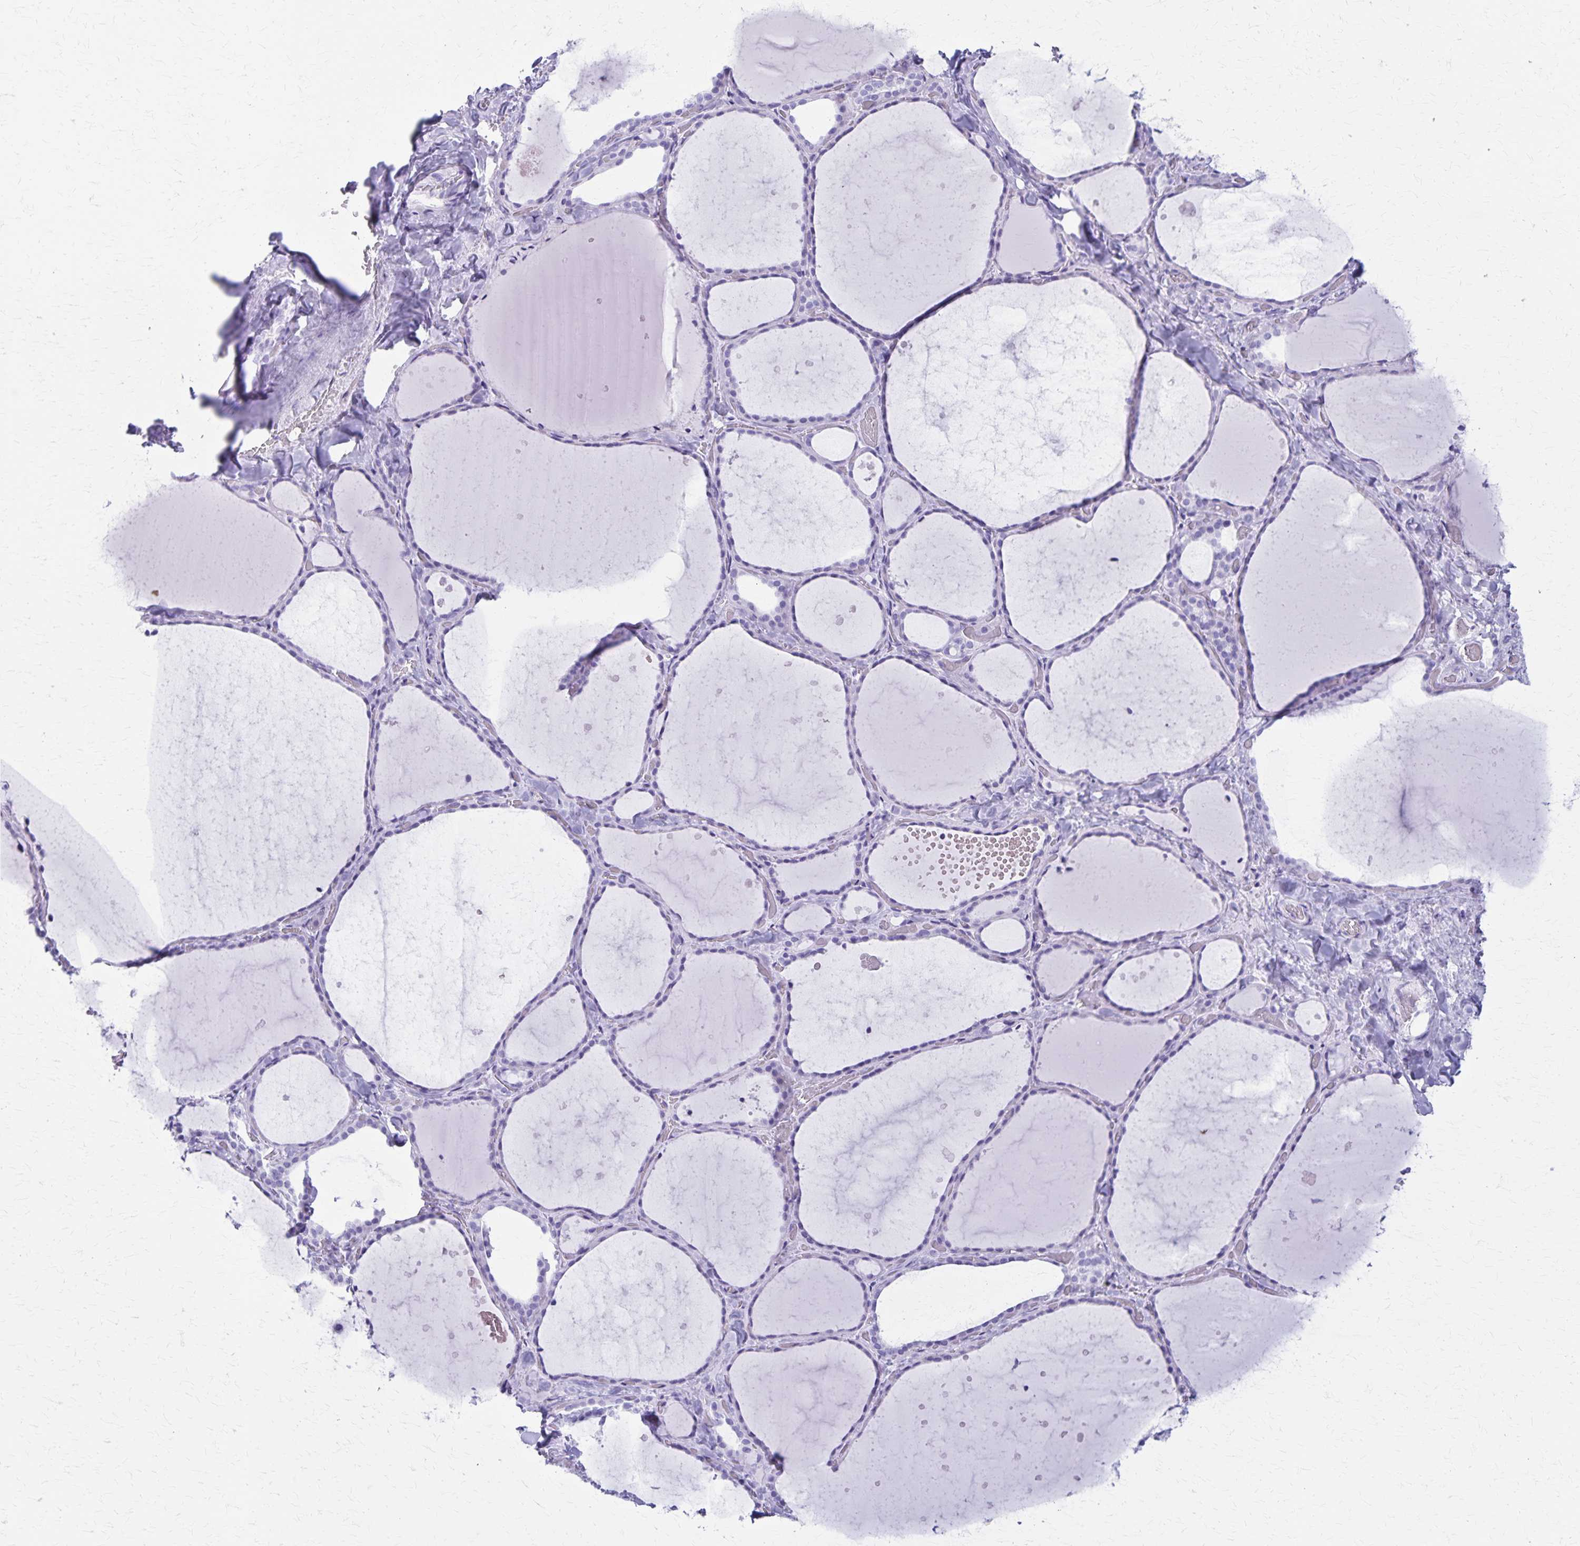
{"staining": {"intensity": "negative", "quantity": "none", "location": "none"}, "tissue": "thyroid gland", "cell_type": "Glandular cells", "image_type": "normal", "snomed": [{"axis": "morphology", "description": "Normal tissue, NOS"}, {"axis": "topography", "description": "Thyroid gland"}], "caption": "Immunohistochemistry of benign thyroid gland shows no staining in glandular cells.", "gene": "DEFA5", "patient": {"sex": "female", "age": 36}}